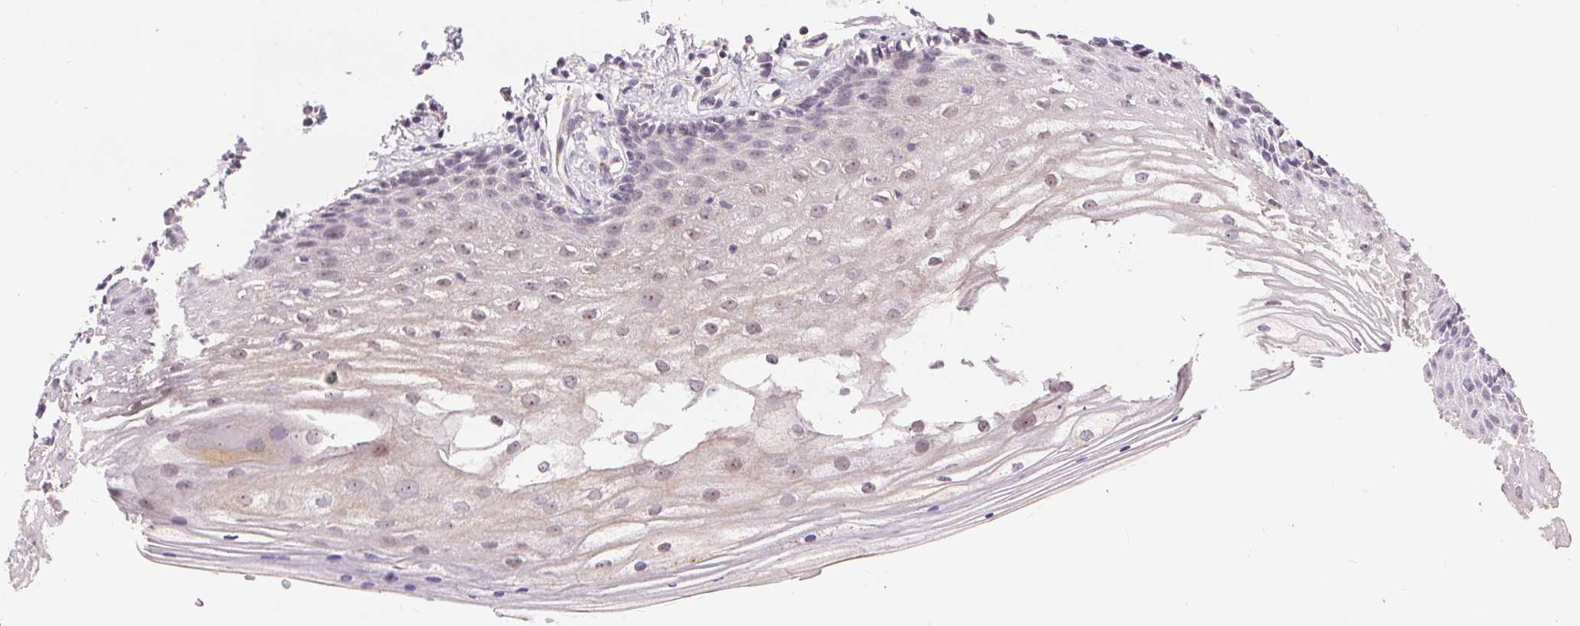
{"staining": {"intensity": "weak", "quantity": "<25%", "location": "cytoplasmic/membranous"}, "tissue": "vagina", "cell_type": "Squamous epithelial cells", "image_type": "normal", "snomed": [{"axis": "morphology", "description": "Normal tissue, NOS"}, {"axis": "topography", "description": "Vagina"}], "caption": "Vagina was stained to show a protein in brown. There is no significant staining in squamous epithelial cells. (DAB (3,3'-diaminobenzidine) IHC with hematoxylin counter stain).", "gene": "RANBP3L", "patient": {"sex": "female", "age": 42}}